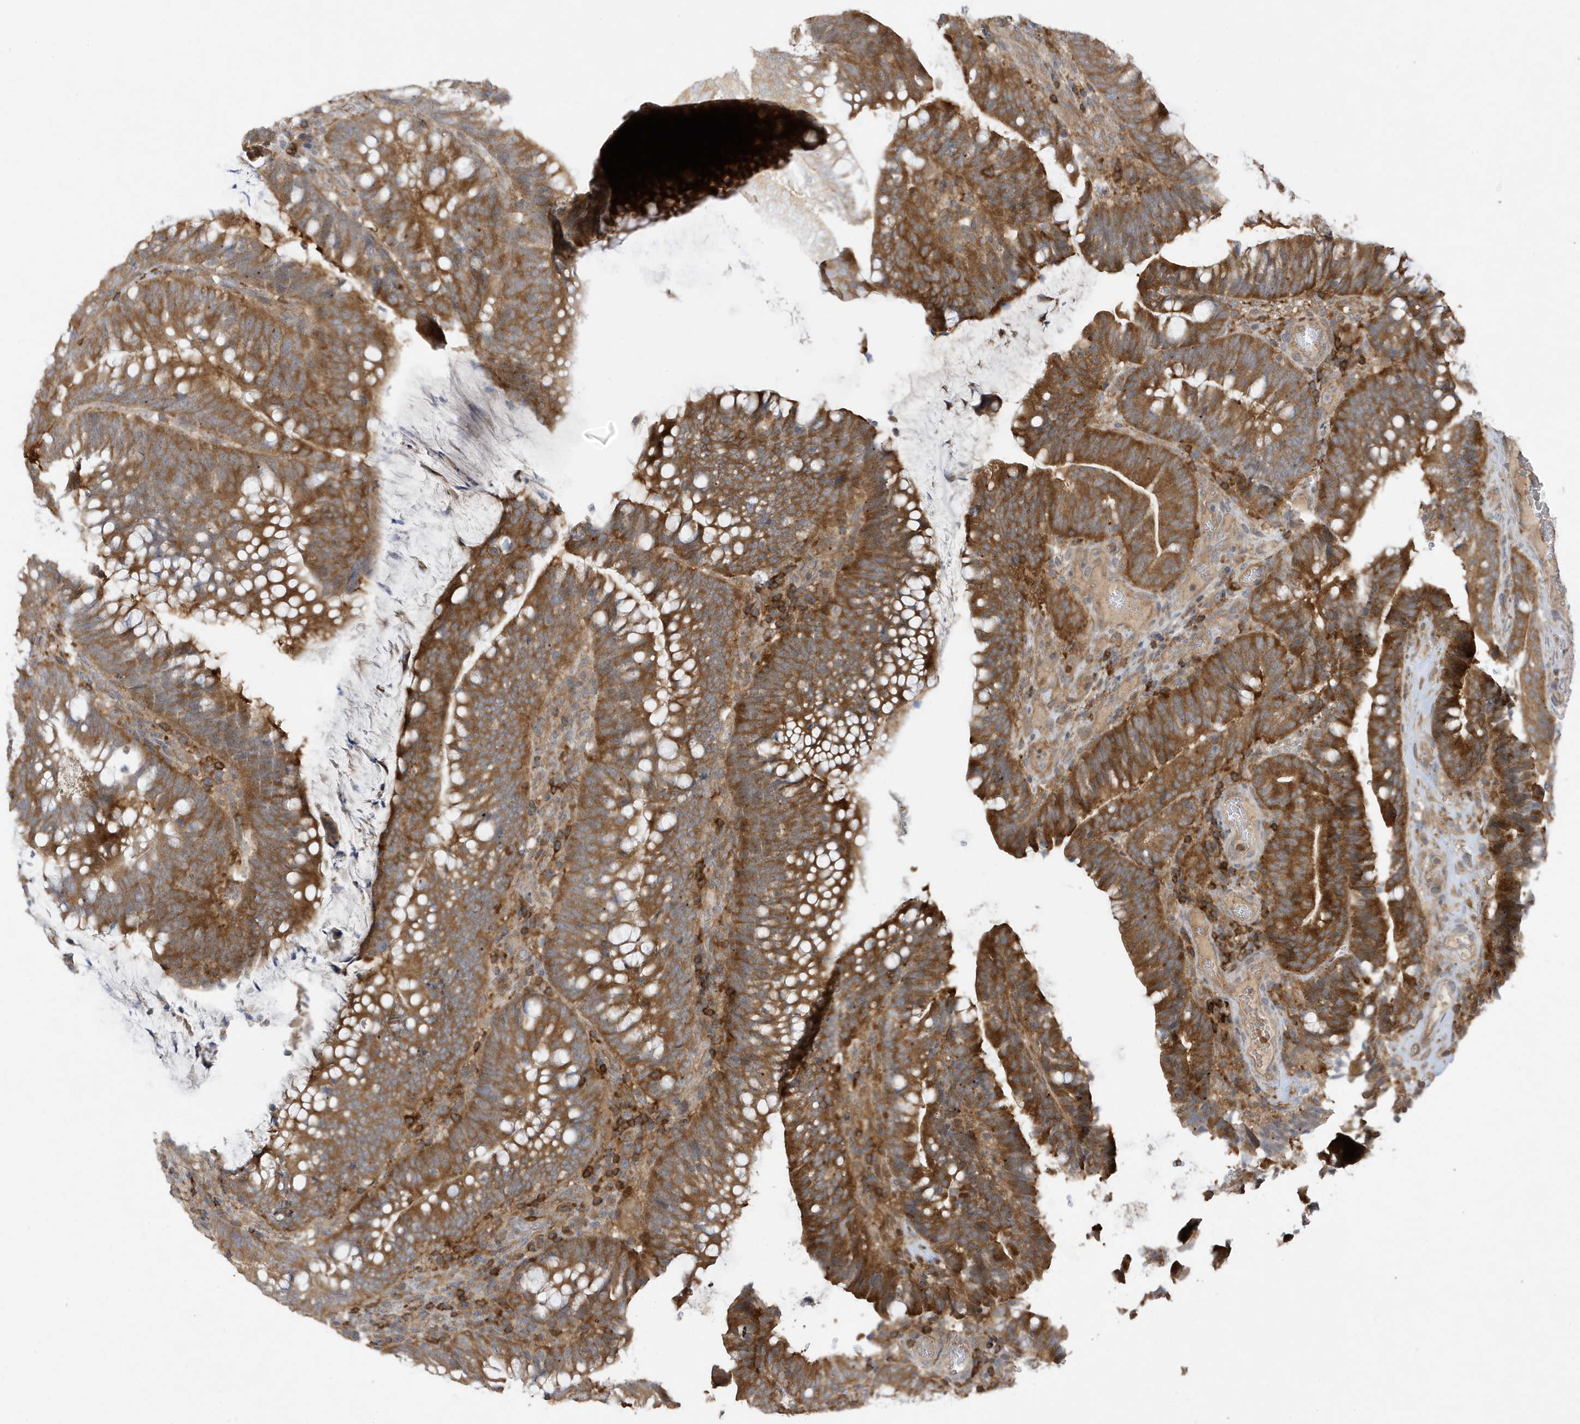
{"staining": {"intensity": "moderate", "quantity": ">75%", "location": "cytoplasmic/membranous"}, "tissue": "colorectal cancer", "cell_type": "Tumor cells", "image_type": "cancer", "snomed": [{"axis": "morphology", "description": "Adenocarcinoma, NOS"}, {"axis": "topography", "description": "Colon"}], "caption": "Colorectal cancer (adenocarcinoma) stained with a brown dye demonstrates moderate cytoplasmic/membranous positive positivity in approximately >75% of tumor cells.", "gene": "PHACTR2", "patient": {"sex": "female", "age": 66}}